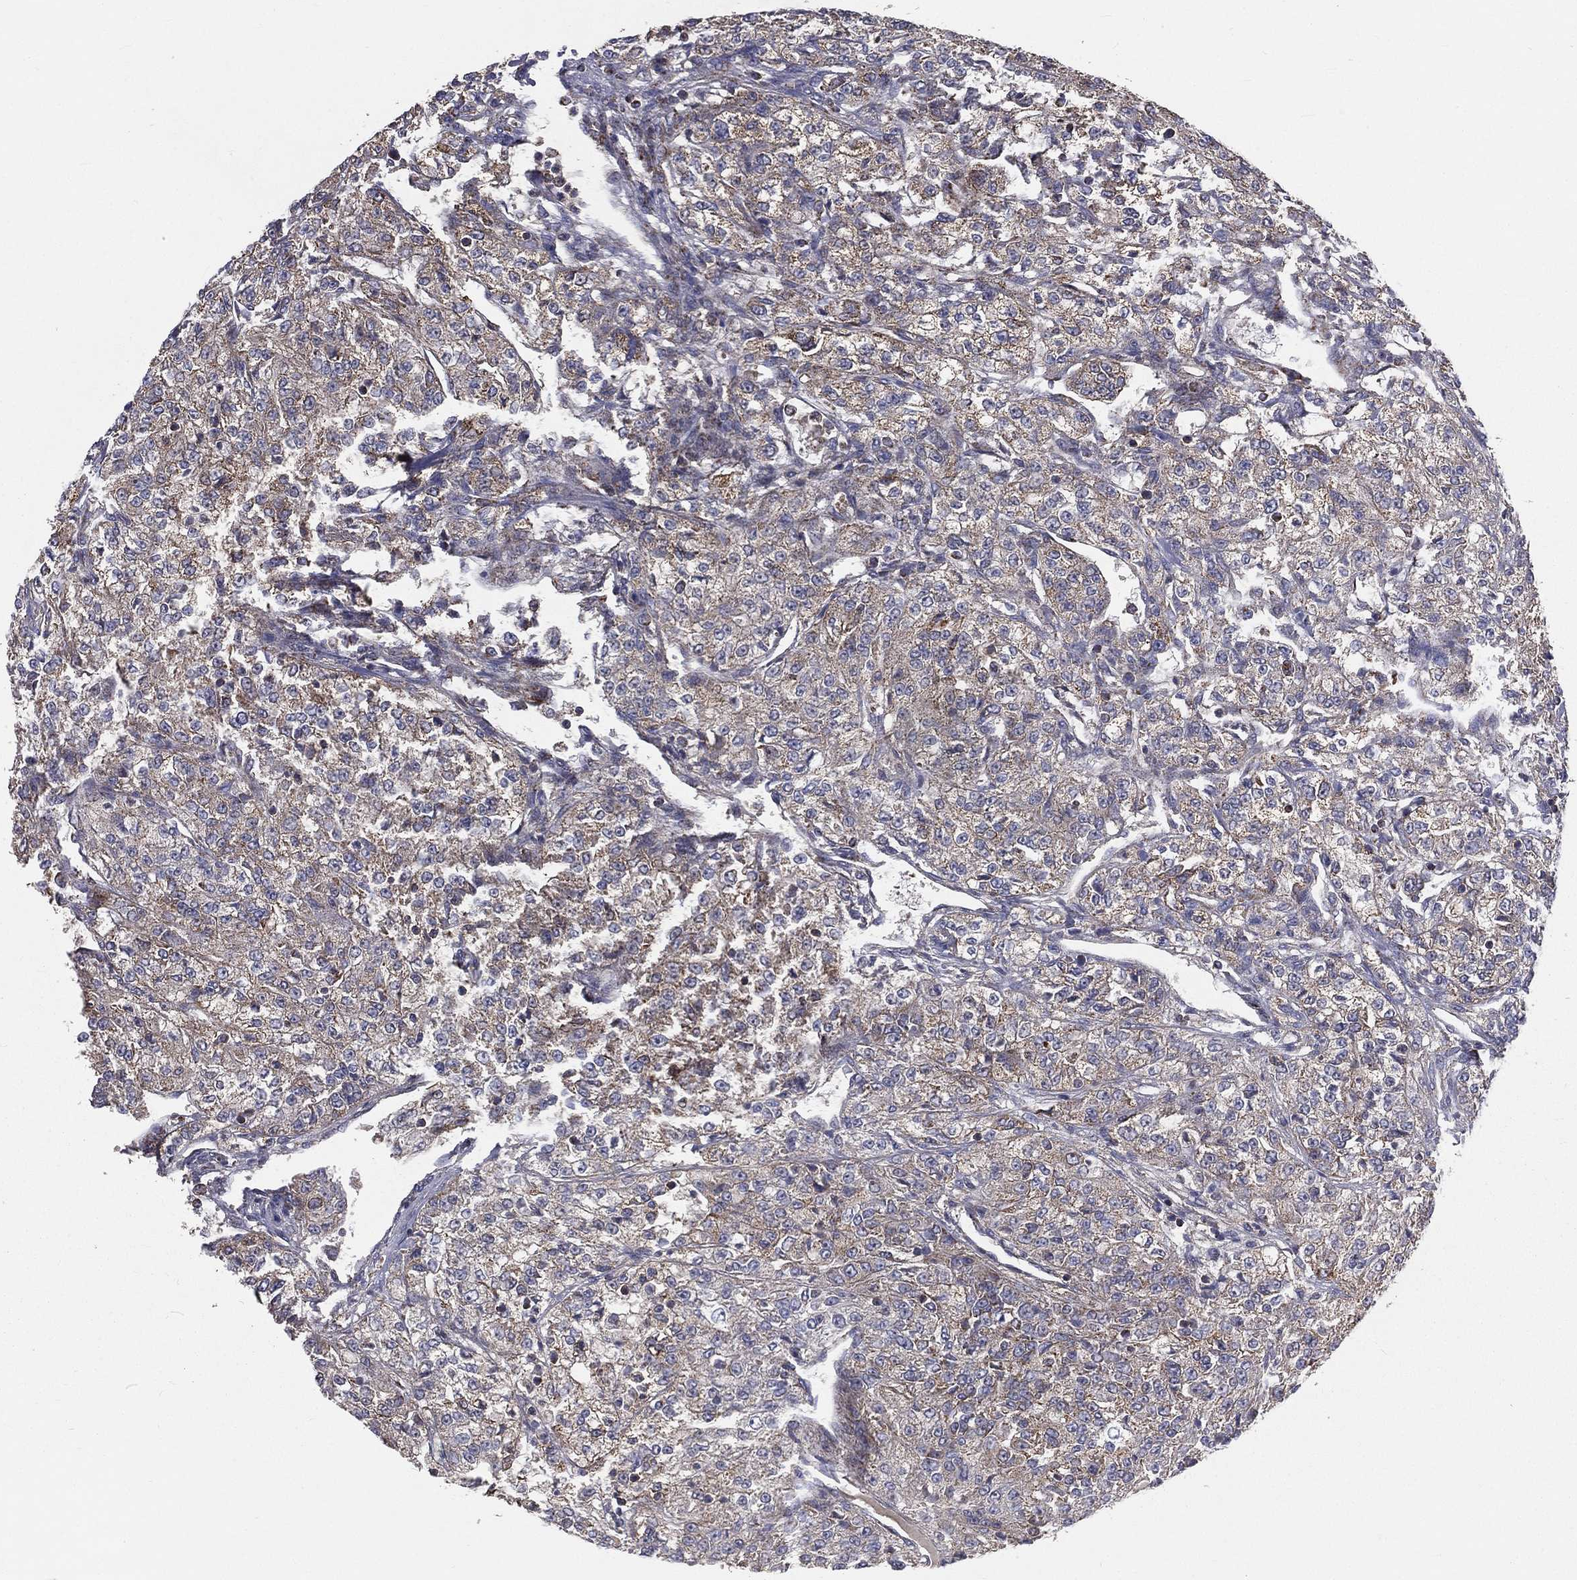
{"staining": {"intensity": "moderate", "quantity": "<25%", "location": "cytoplasmic/membranous"}, "tissue": "renal cancer", "cell_type": "Tumor cells", "image_type": "cancer", "snomed": [{"axis": "morphology", "description": "Adenocarcinoma, NOS"}, {"axis": "topography", "description": "Kidney"}], "caption": "Renal cancer (adenocarcinoma) stained with immunohistochemistry (IHC) exhibits moderate cytoplasmic/membranous positivity in approximately <25% of tumor cells.", "gene": "GPD1", "patient": {"sex": "female", "age": 63}}